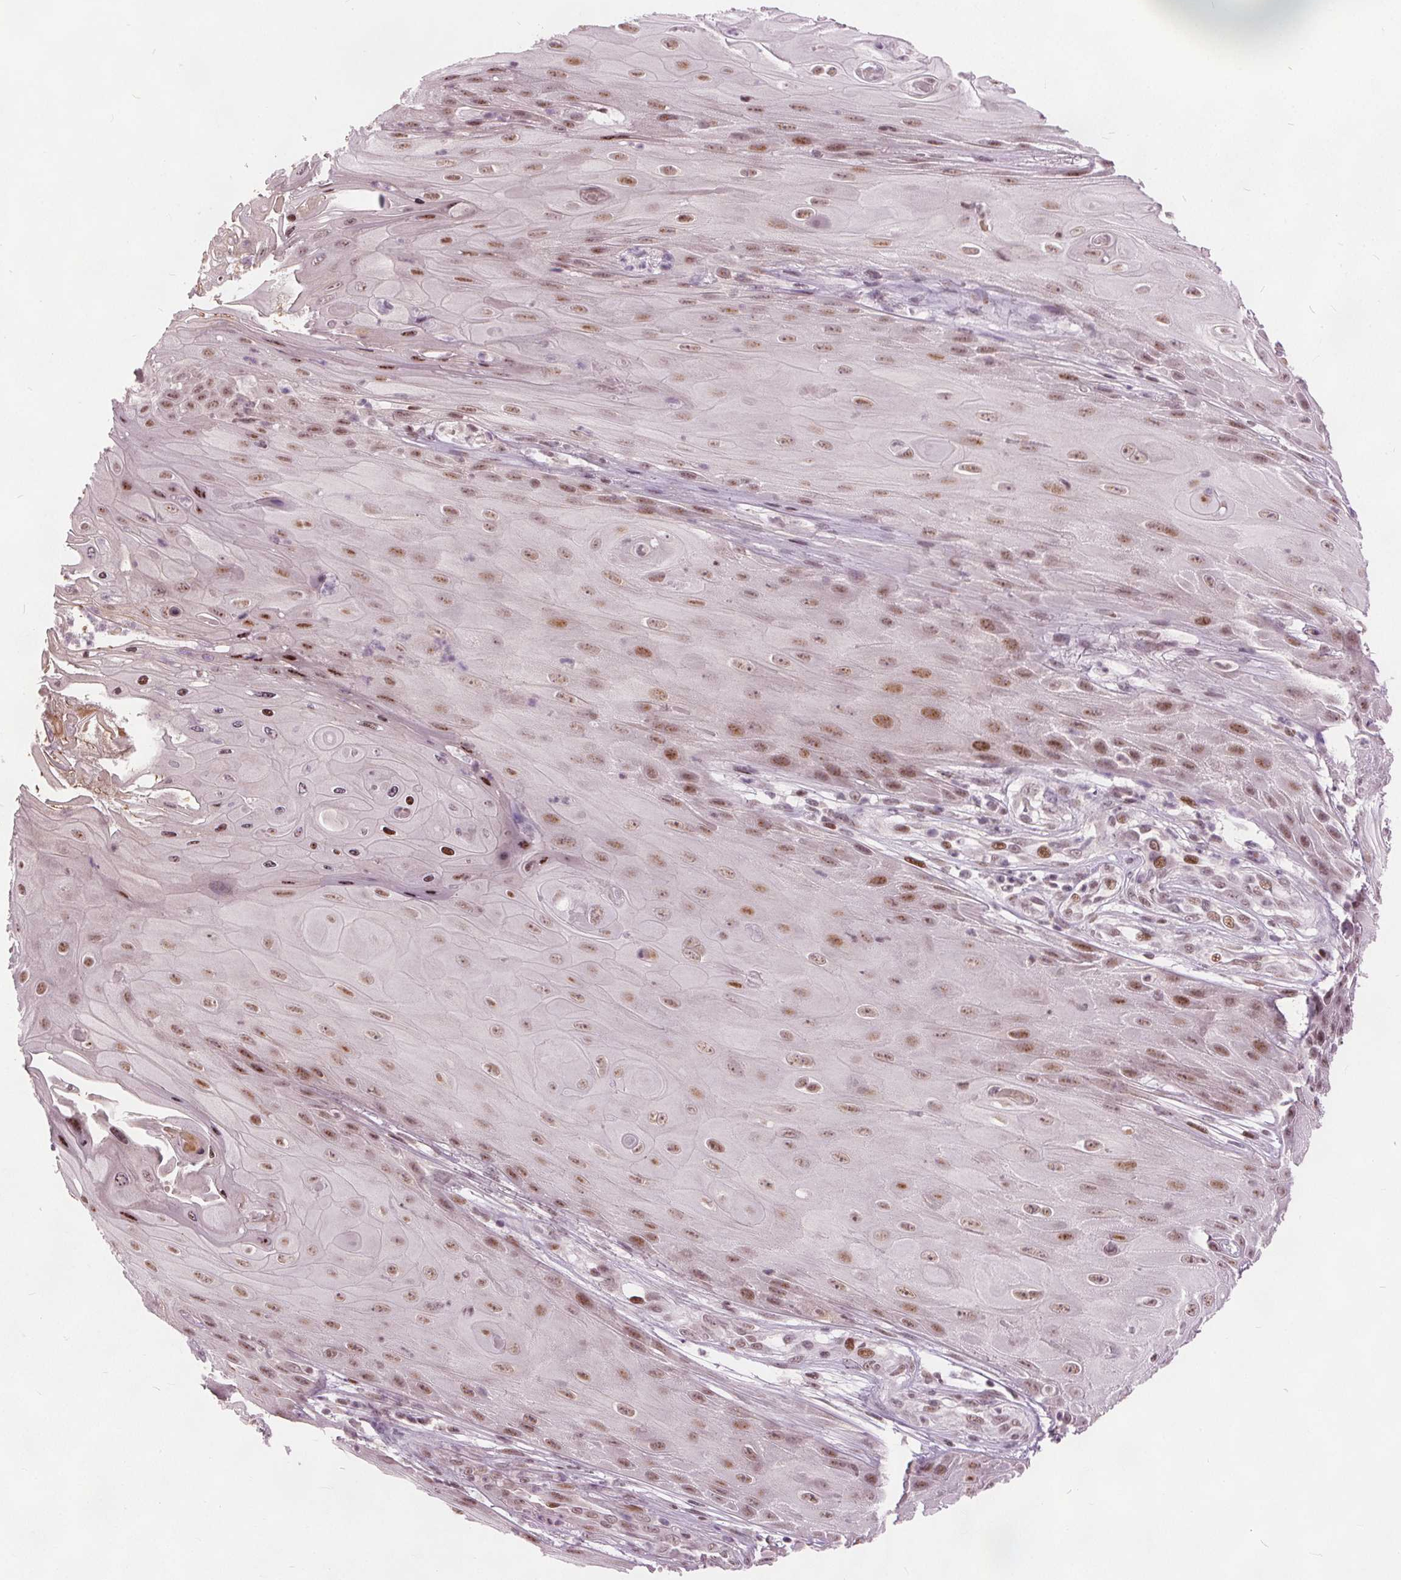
{"staining": {"intensity": "moderate", "quantity": ">75%", "location": "nuclear"}, "tissue": "skin cancer", "cell_type": "Tumor cells", "image_type": "cancer", "snomed": [{"axis": "morphology", "description": "Squamous cell carcinoma, NOS"}, {"axis": "topography", "description": "Skin"}], "caption": "IHC of human skin cancer demonstrates medium levels of moderate nuclear expression in approximately >75% of tumor cells. (DAB = brown stain, brightfield microscopy at high magnification).", "gene": "TTC34", "patient": {"sex": "male", "age": 62}}